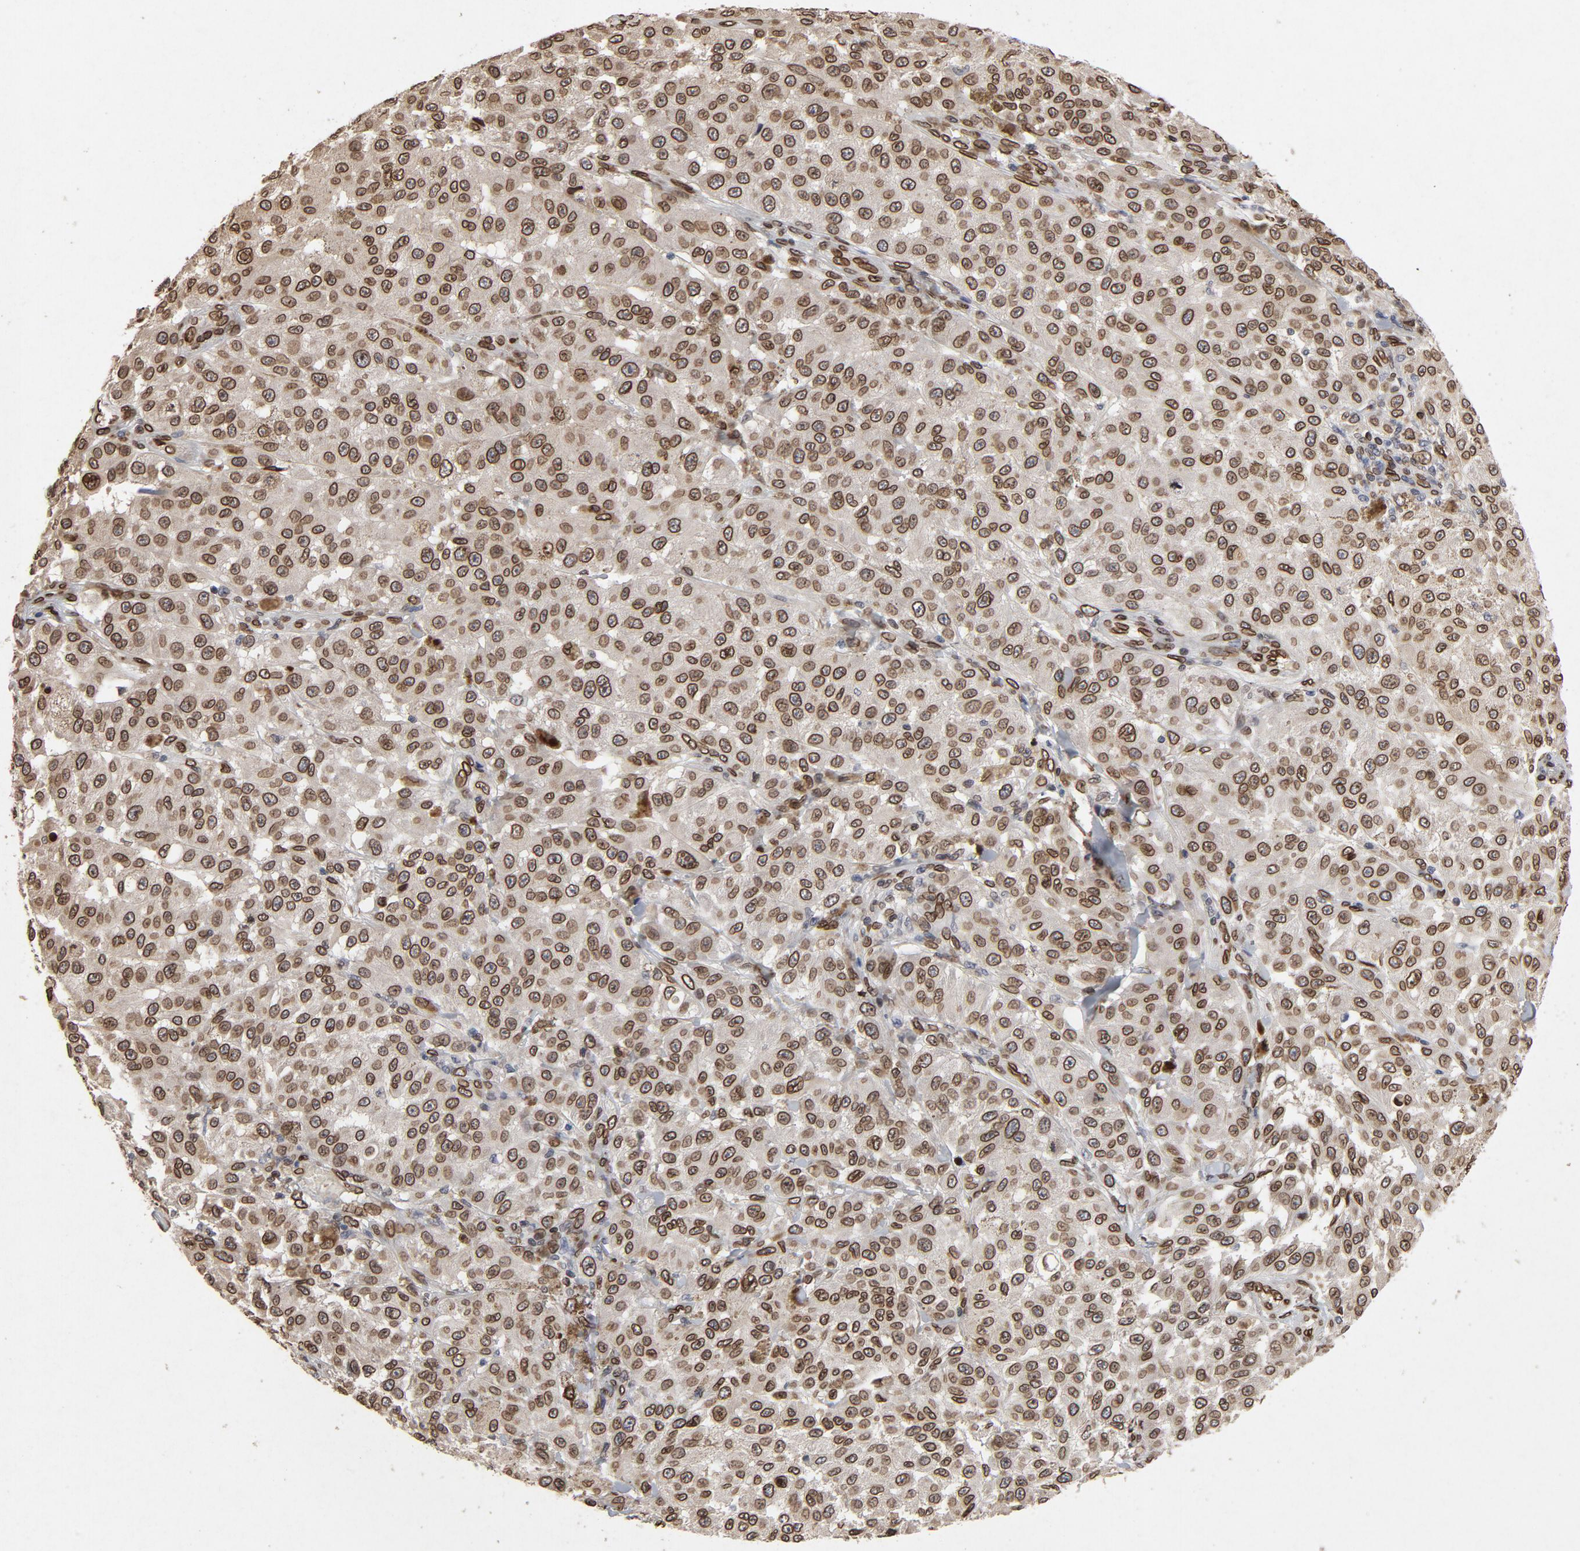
{"staining": {"intensity": "strong", "quantity": ">75%", "location": "cytoplasmic/membranous,nuclear"}, "tissue": "melanoma", "cell_type": "Tumor cells", "image_type": "cancer", "snomed": [{"axis": "morphology", "description": "Malignant melanoma, NOS"}, {"axis": "topography", "description": "Skin"}], "caption": "Approximately >75% of tumor cells in malignant melanoma show strong cytoplasmic/membranous and nuclear protein positivity as visualized by brown immunohistochemical staining.", "gene": "LMNA", "patient": {"sex": "female", "age": 64}}